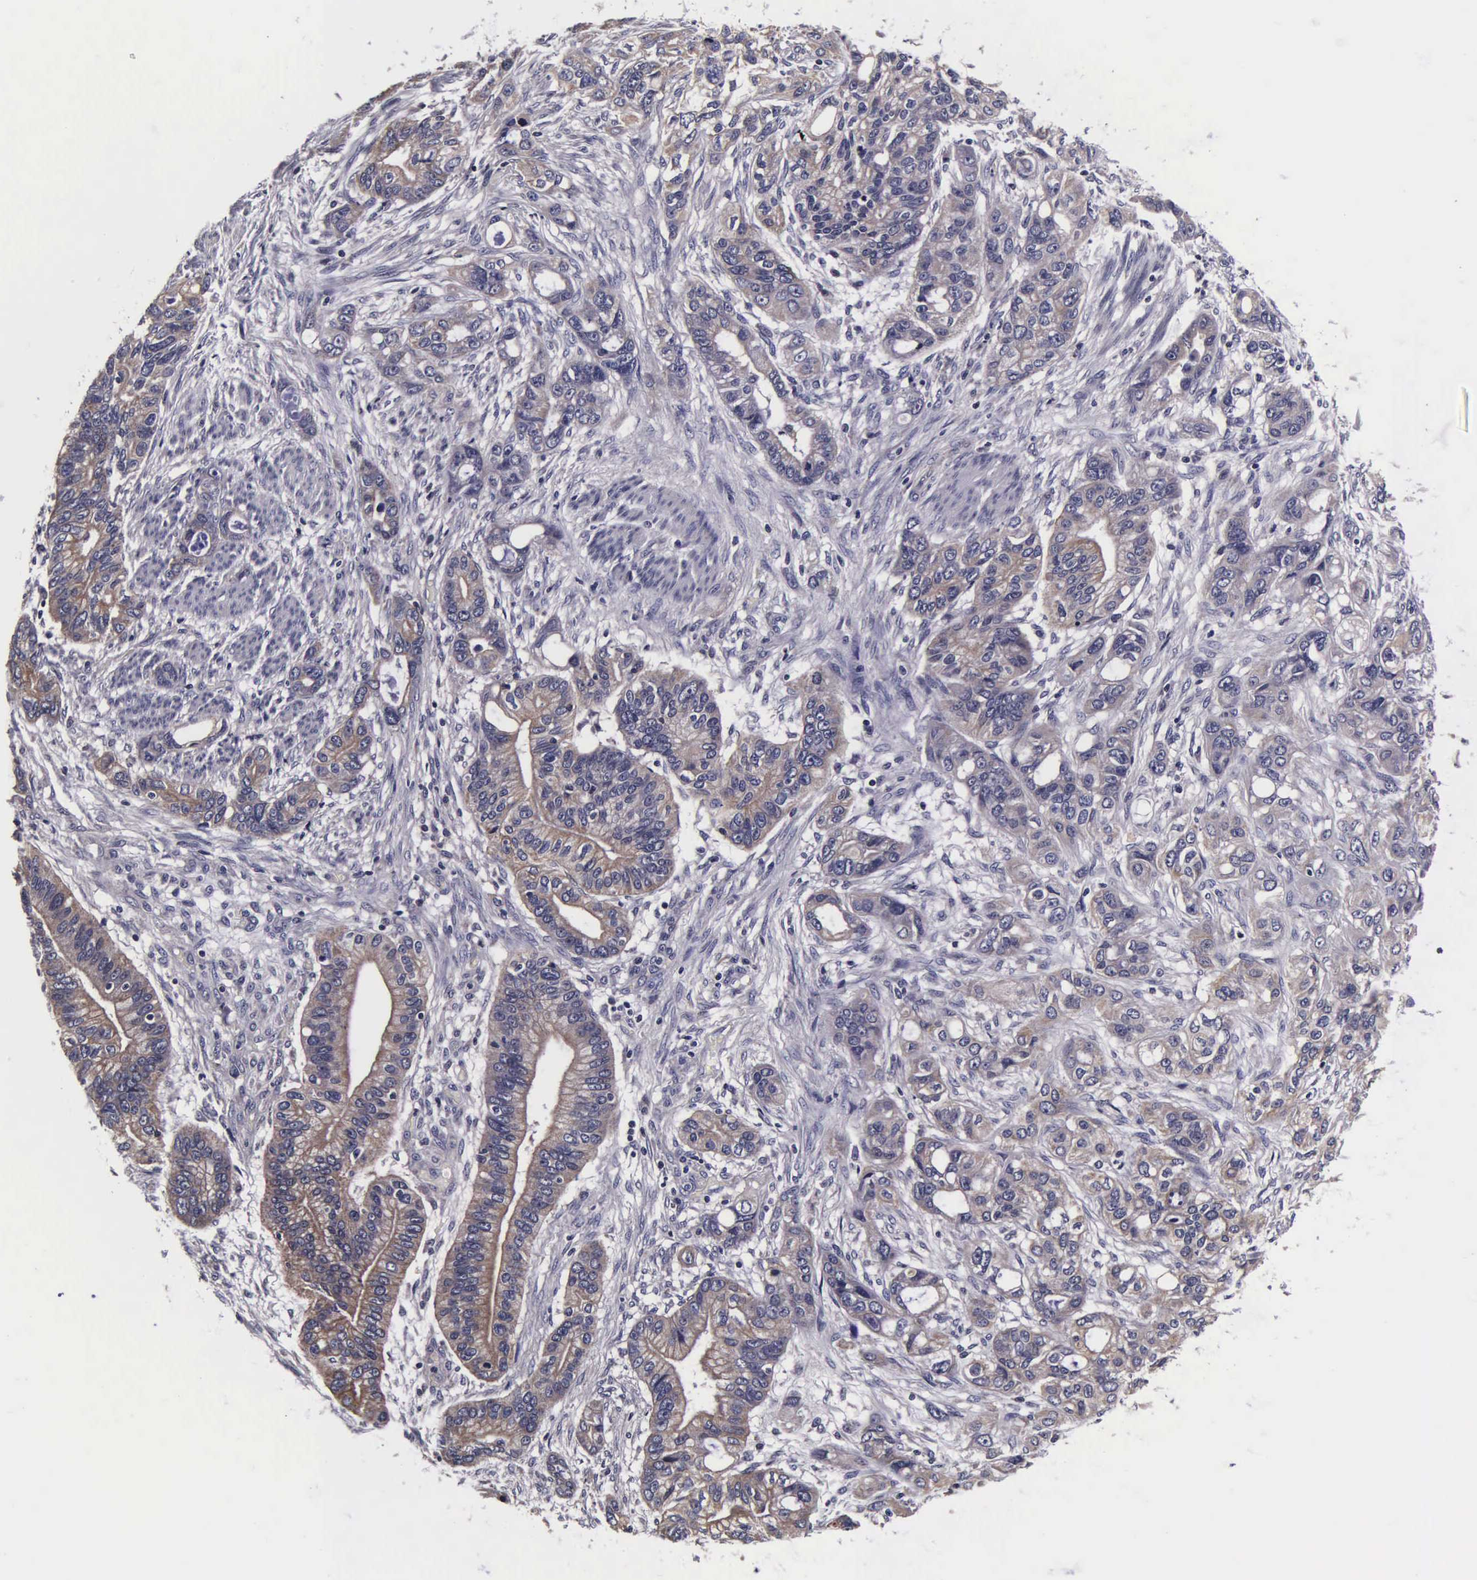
{"staining": {"intensity": "weak", "quantity": ">75%", "location": "cytoplasmic/membranous"}, "tissue": "stomach cancer", "cell_type": "Tumor cells", "image_type": "cancer", "snomed": [{"axis": "morphology", "description": "Adenocarcinoma, NOS"}, {"axis": "topography", "description": "Stomach, upper"}], "caption": "DAB immunohistochemical staining of stomach adenocarcinoma displays weak cytoplasmic/membranous protein positivity in about >75% of tumor cells.", "gene": "PSMA3", "patient": {"sex": "male", "age": 47}}